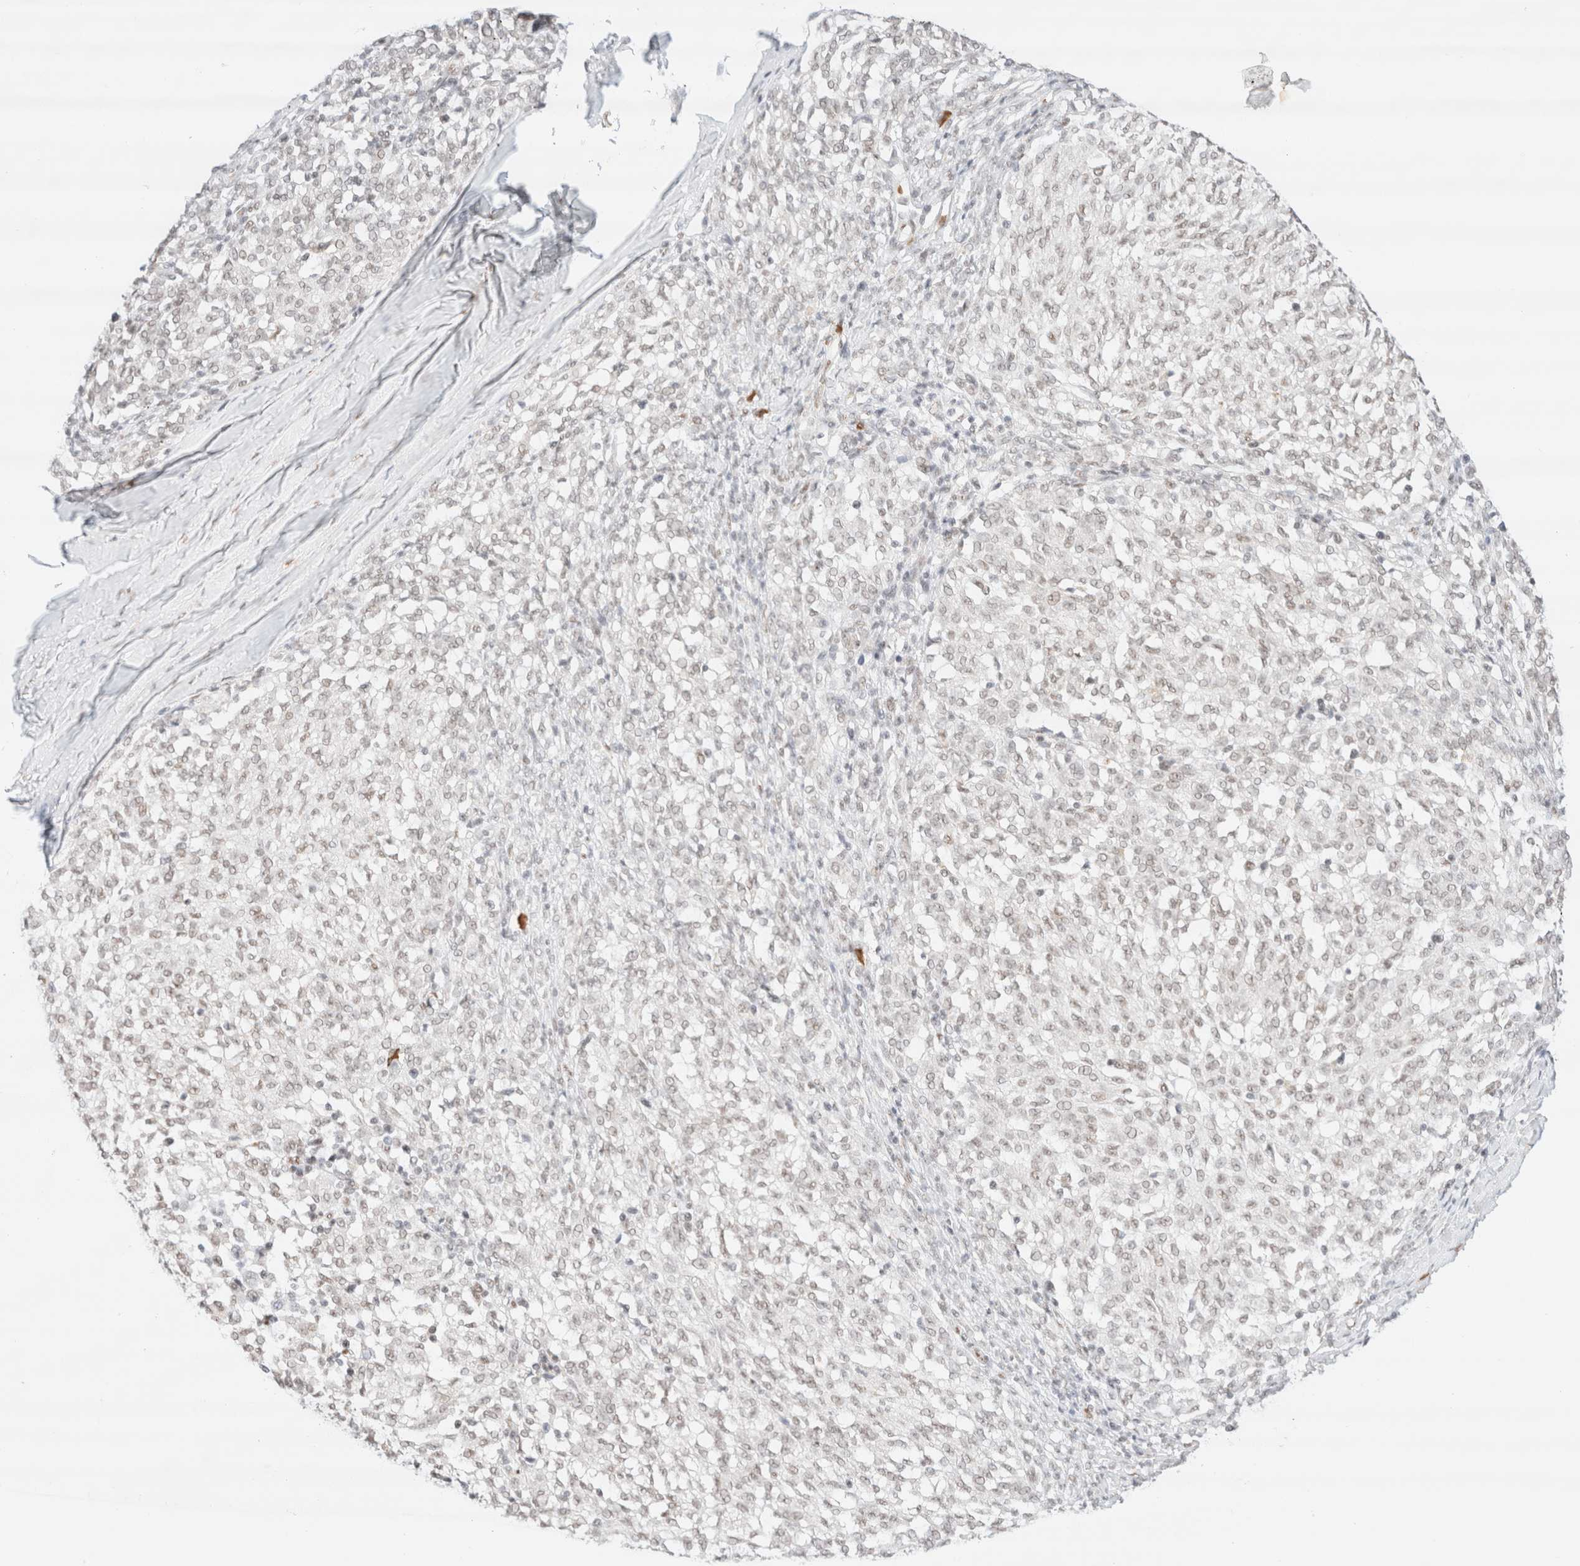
{"staining": {"intensity": "weak", "quantity": "25%-75%", "location": "nuclear"}, "tissue": "melanoma", "cell_type": "Tumor cells", "image_type": "cancer", "snomed": [{"axis": "morphology", "description": "Malignant melanoma, NOS"}, {"axis": "topography", "description": "Skin"}], "caption": "Tumor cells demonstrate low levels of weak nuclear staining in approximately 25%-75% of cells in human melanoma.", "gene": "CIC", "patient": {"sex": "female", "age": 72}}